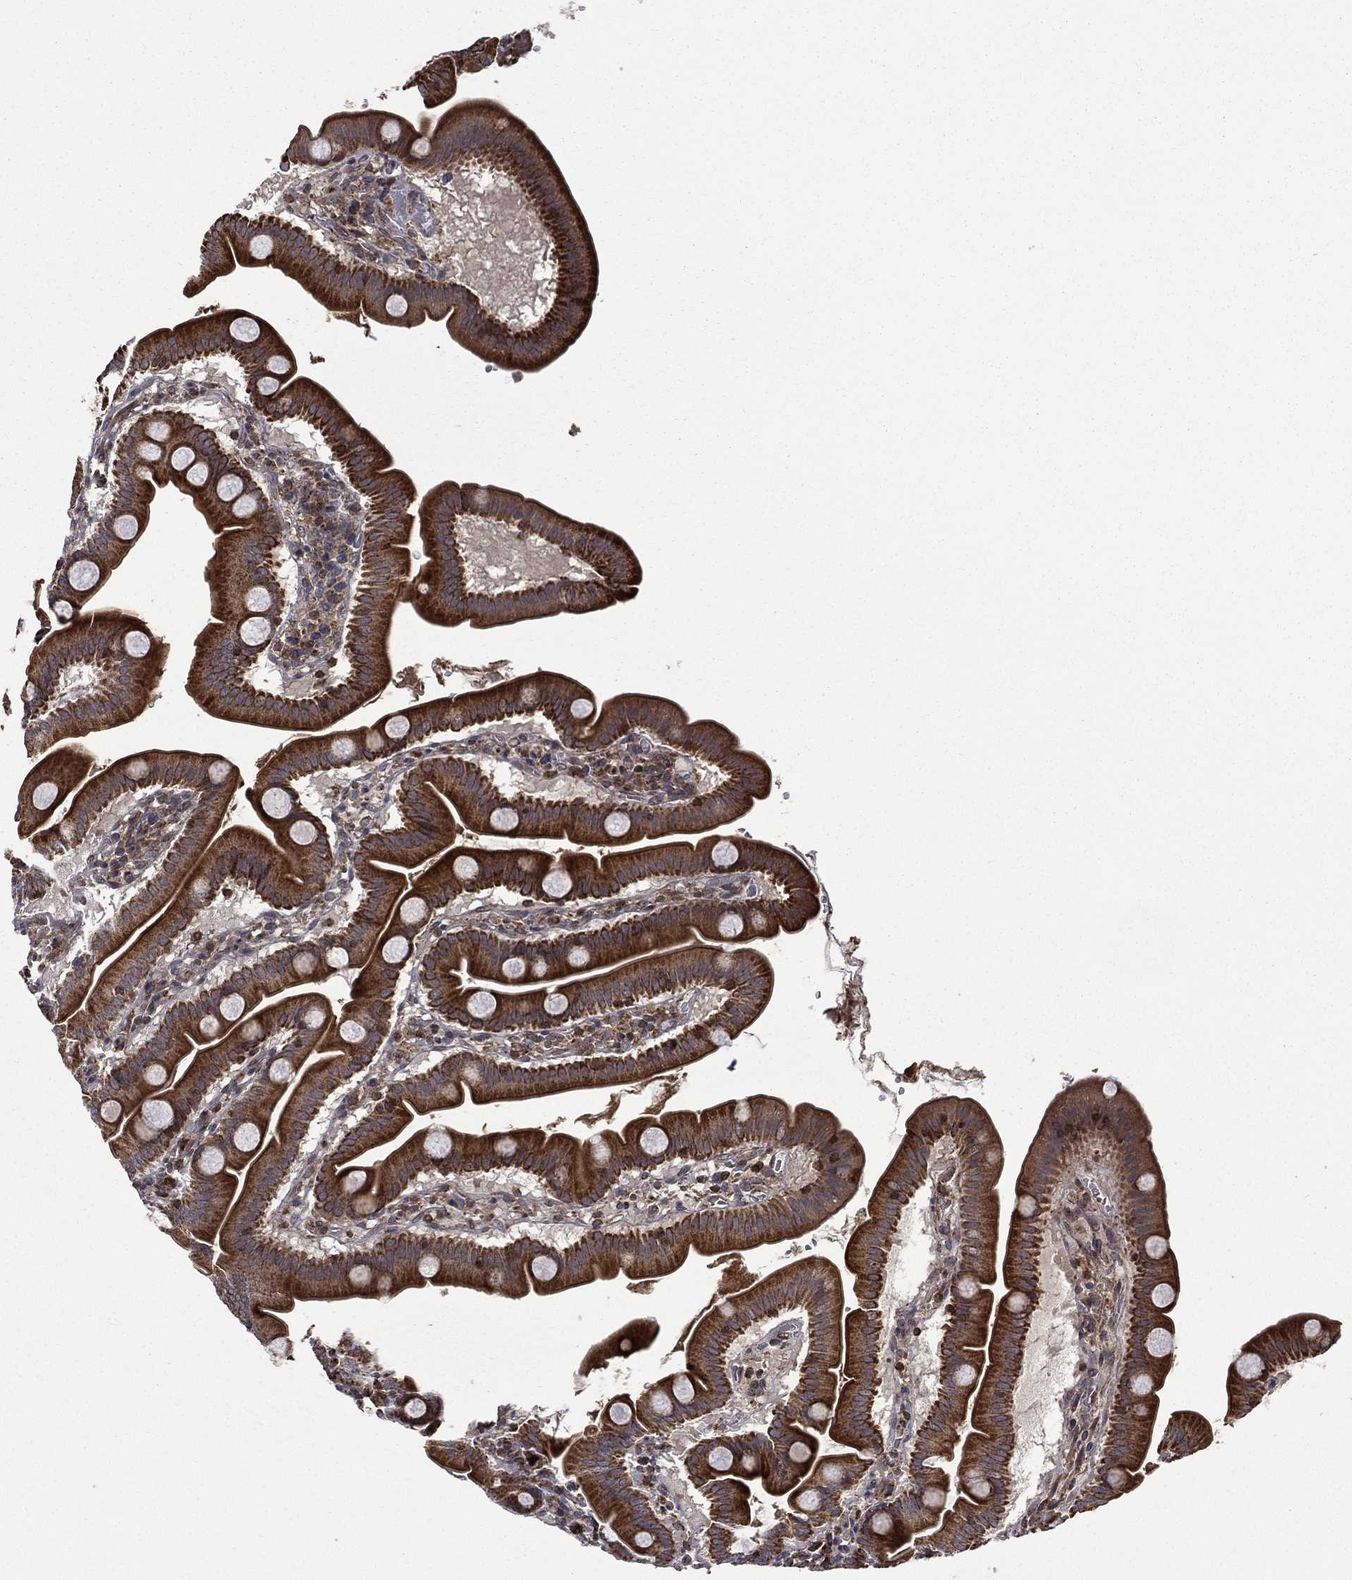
{"staining": {"intensity": "strong", "quantity": ">75%", "location": "cytoplasmic/membranous"}, "tissue": "duodenum", "cell_type": "Glandular cells", "image_type": "normal", "snomed": [{"axis": "morphology", "description": "Normal tissue, NOS"}, {"axis": "topography", "description": "Duodenum"}], "caption": "Immunohistochemical staining of unremarkable human duodenum exhibits >75% levels of strong cytoplasmic/membranous protein positivity in about >75% of glandular cells. (DAB (3,3'-diaminobenzidine) = brown stain, brightfield microscopy at high magnification).", "gene": "GIMAP6", "patient": {"sex": "male", "age": 59}}